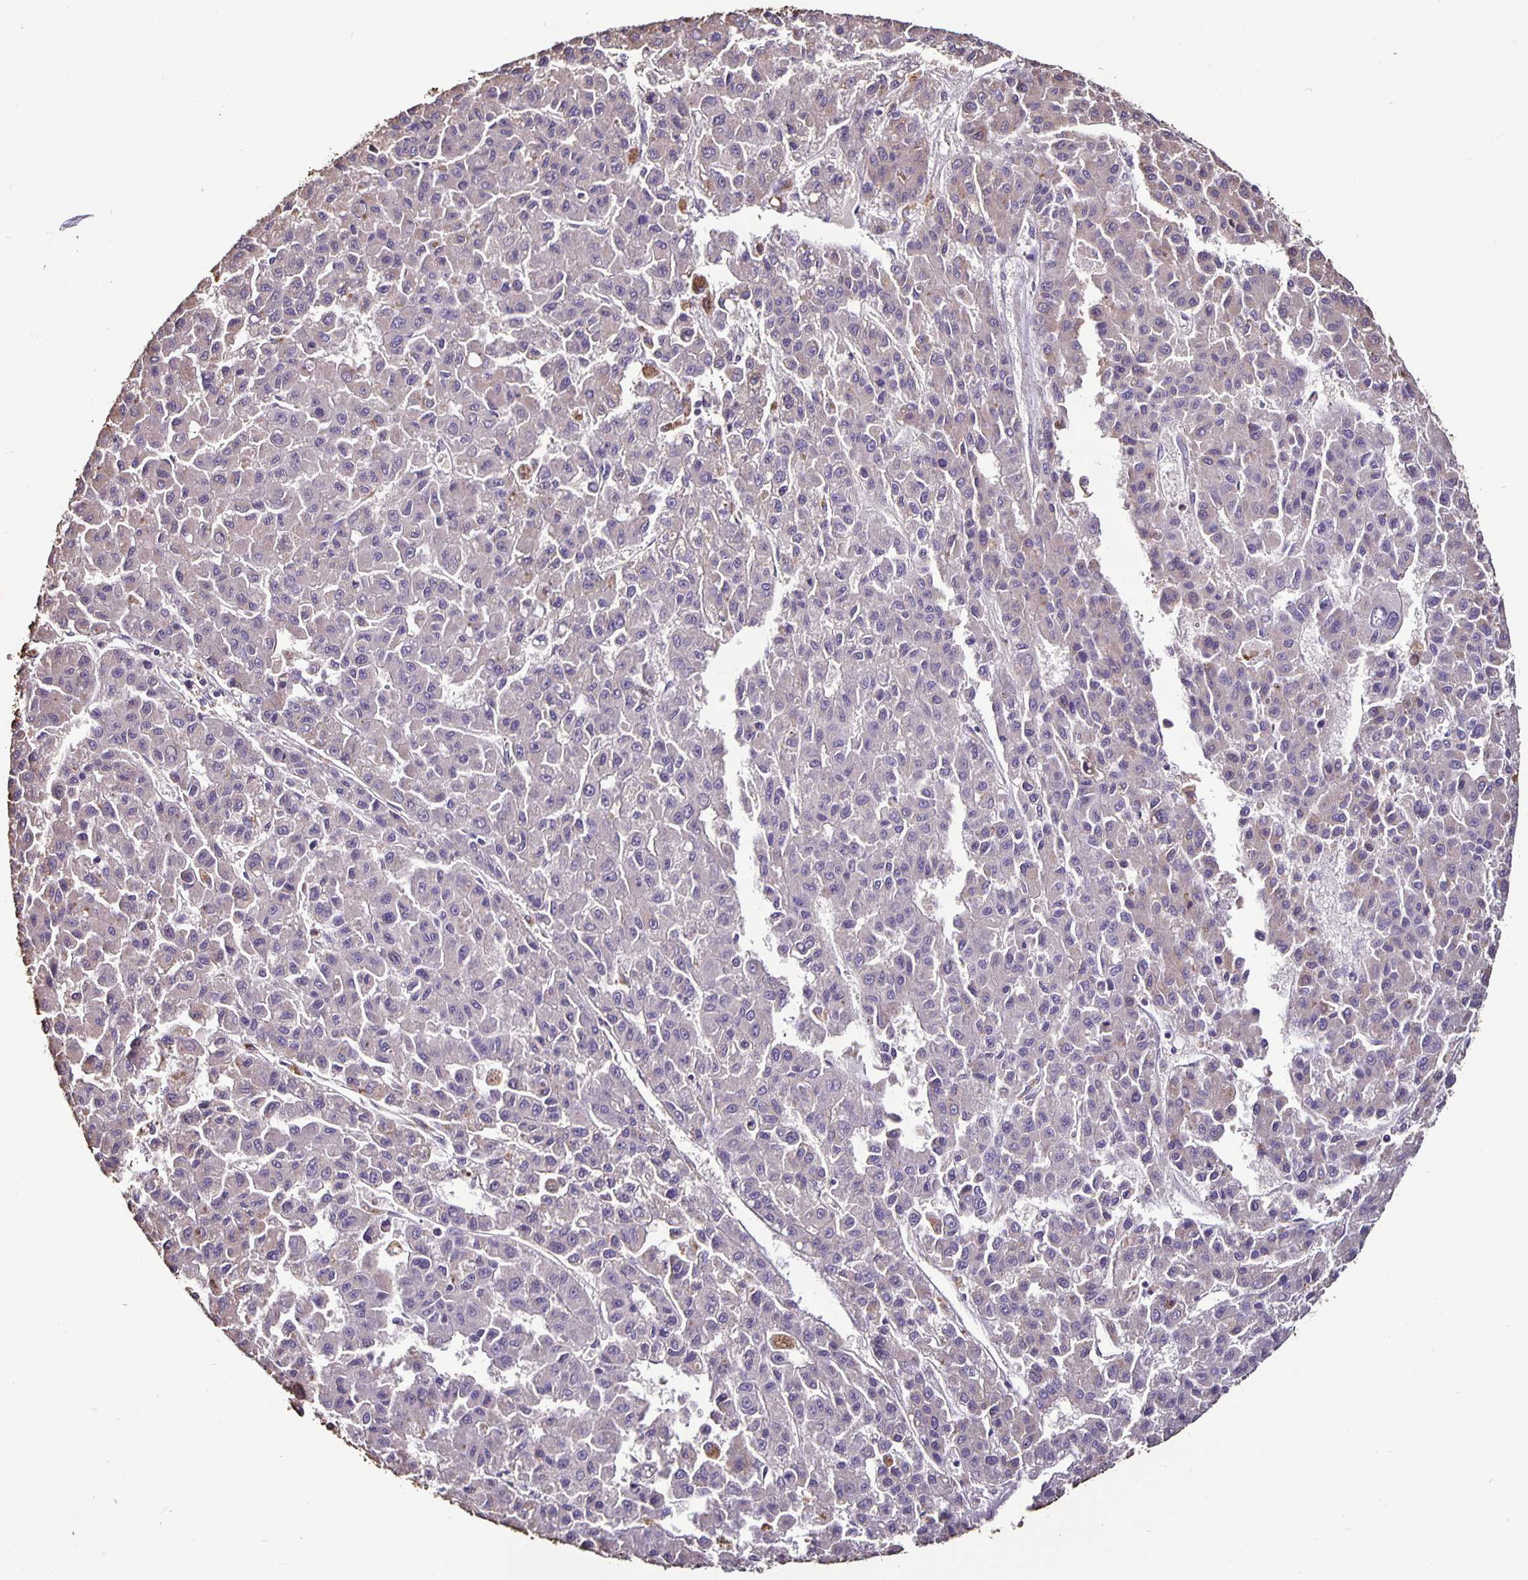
{"staining": {"intensity": "negative", "quantity": "none", "location": "none"}, "tissue": "liver cancer", "cell_type": "Tumor cells", "image_type": "cancer", "snomed": [{"axis": "morphology", "description": "Carcinoma, Hepatocellular, NOS"}, {"axis": "topography", "description": "Liver"}], "caption": "This micrograph is of hepatocellular carcinoma (liver) stained with immunohistochemistry to label a protein in brown with the nuclei are counter-stained blue. There is no staining in tumor cells.", "gene": "FCER1A", "patient": {"sex": "male", "age": 70}}